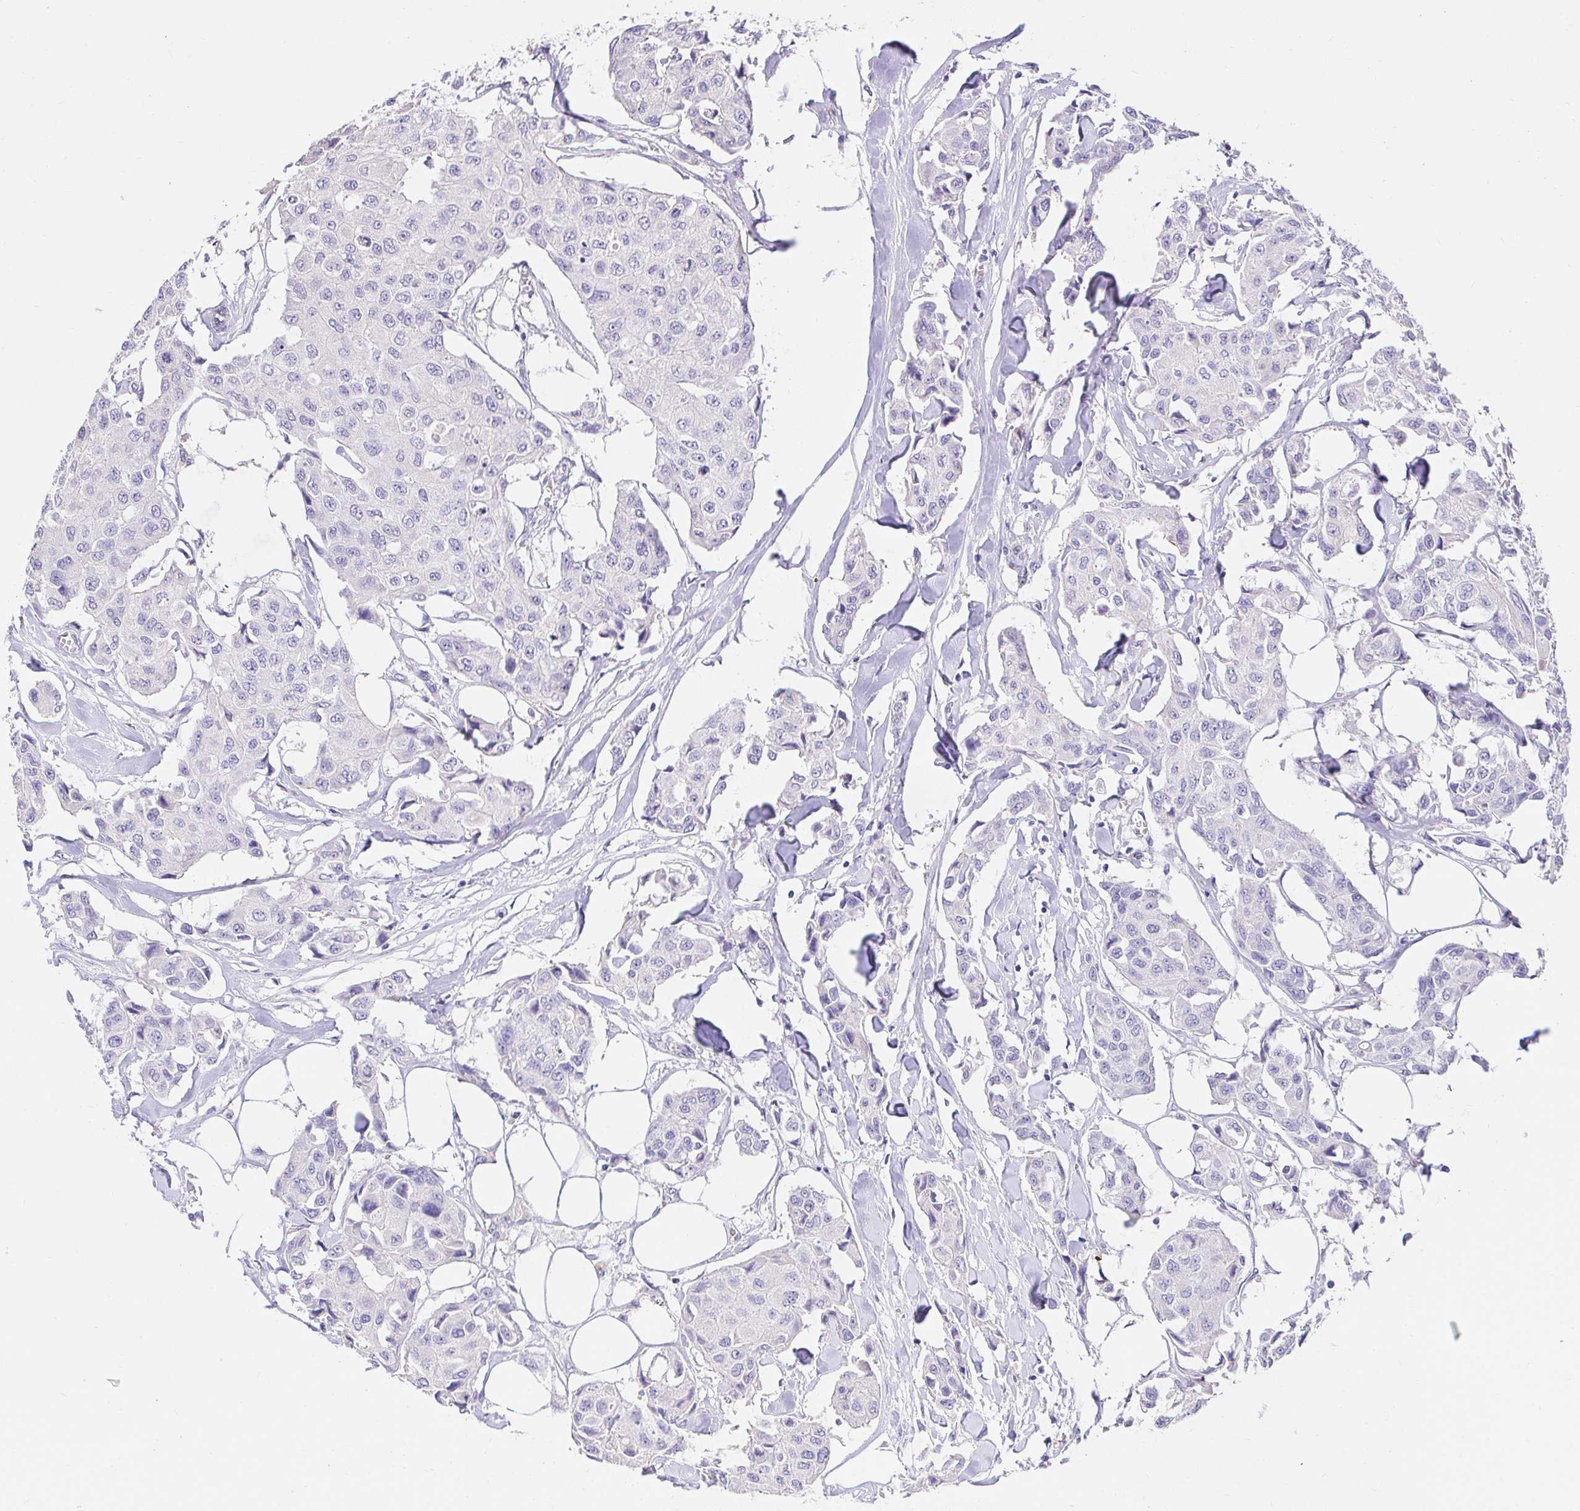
{"staining": {"intensity": "negative", "quantity": "none", "location": "none"}, "tissue": "breast cancer", "cell_type": "Tumor cells", "image_type": "cancer", "snomed": [{"axis": "morphology", "description": "Duct carcinoma"}, {"axis": "topography", "description": "Breast"}, {"axis": "topography", "description": "Lymph node"}], "caption": "Intraductal carcinoma (breast) stained for a protein using immunohistochemistry (IHC) demonstrates no staining tumor cells.", "gene": "CDO1", "patient": {"sex": "female", "age": 80}}